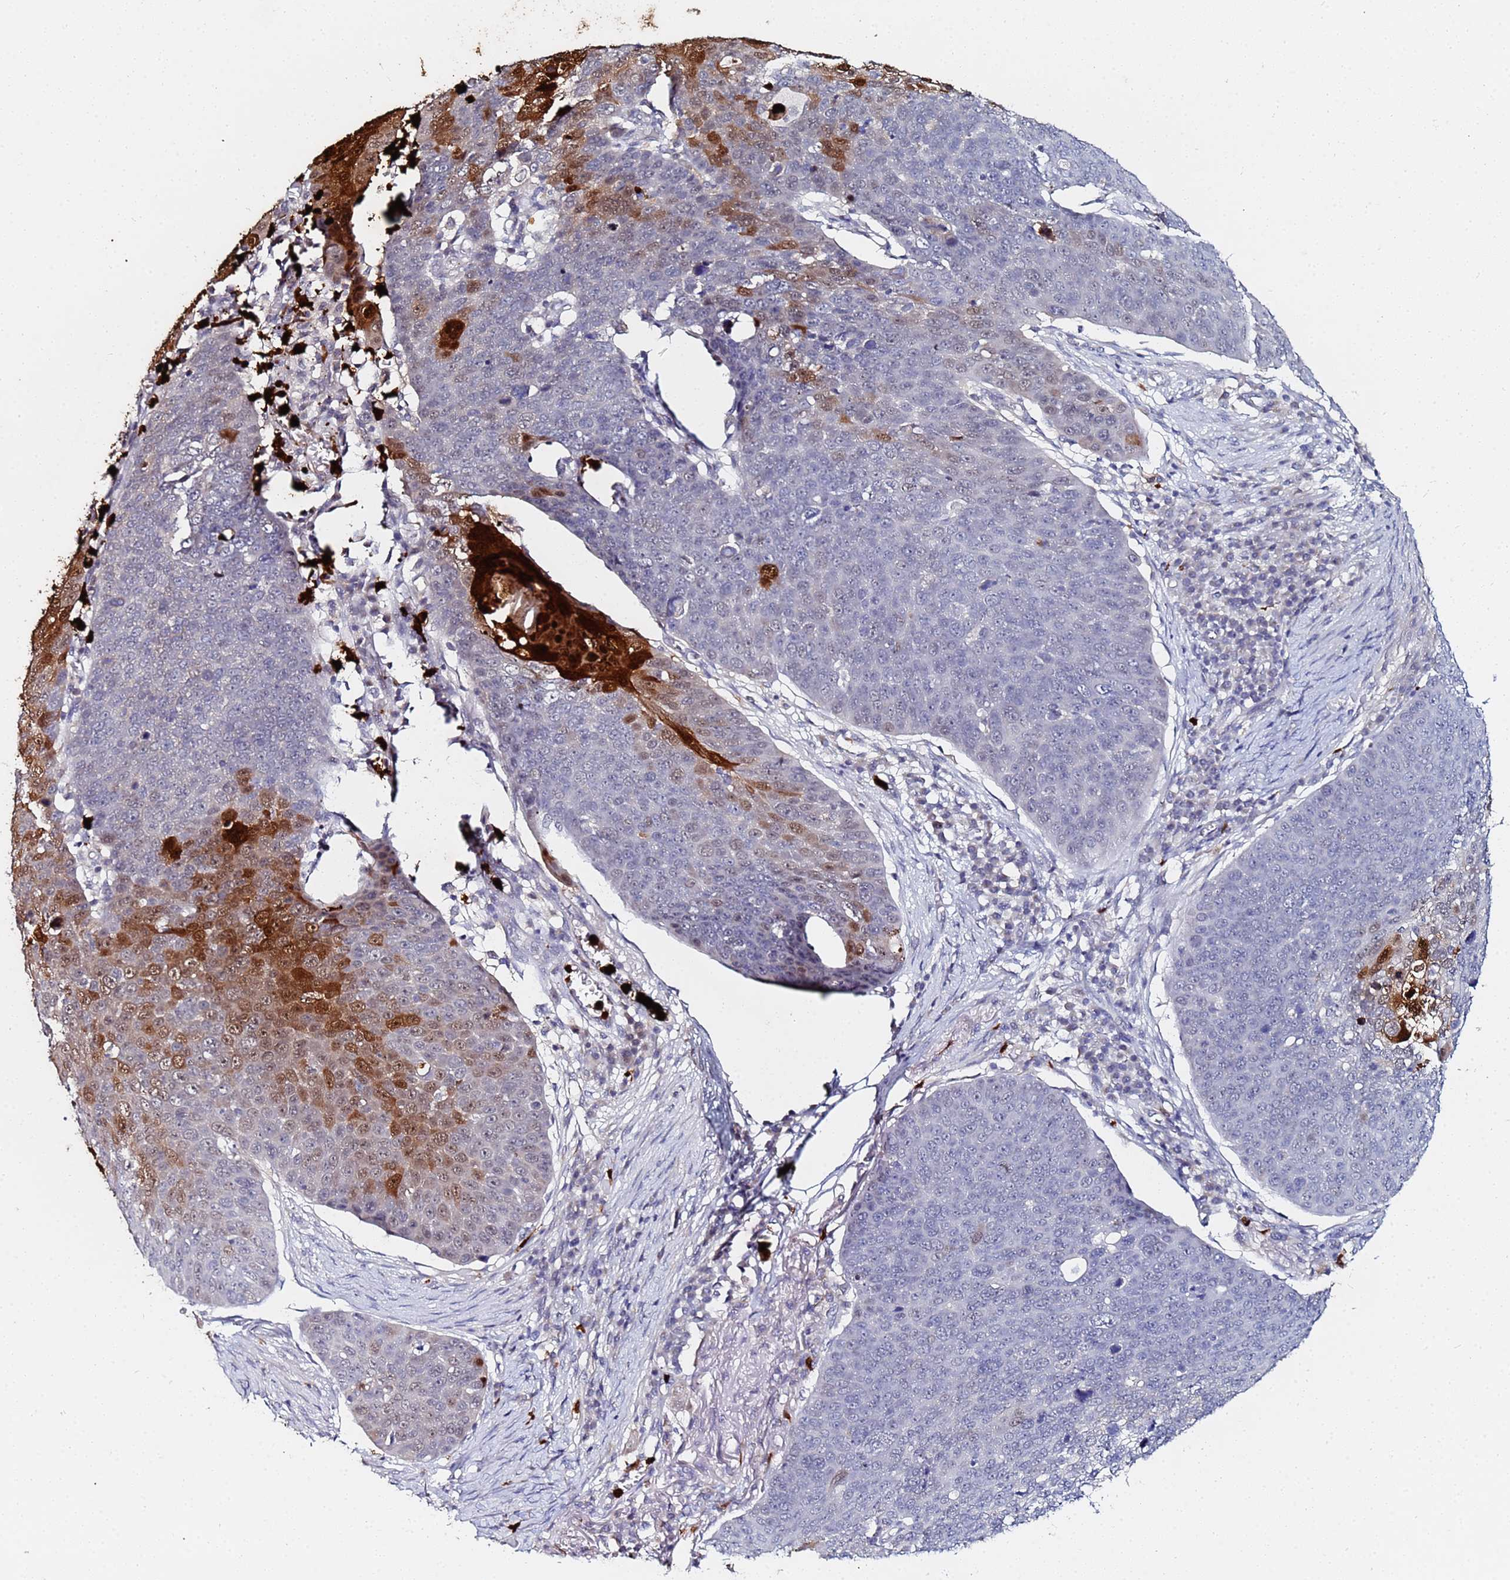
{"staining": {"intensity": "strong", "quantity": "<25%", "location": "cytoplasmic/membranous,nuclear"}, "tissue": "skin cancer", "cell_type": "Tumor cells", "image_type": "cancer", "snomed": [{"axis": "morphology", "description": "Squamous cell carcinoma, NOS"}, {"axis": "topography", "description": "Skin"}], "caption": "Immunohistochemistry (IHC) histopathology image of skin squamous cell carcinoma stained for a protein (brown), which demonstrates medium levels of strong cytoplasmic/membranous and nuclear positivity in about <25% of tumor cells.", "gene": "MTCL1", "patient": {"sex": "male", "age": 71}}